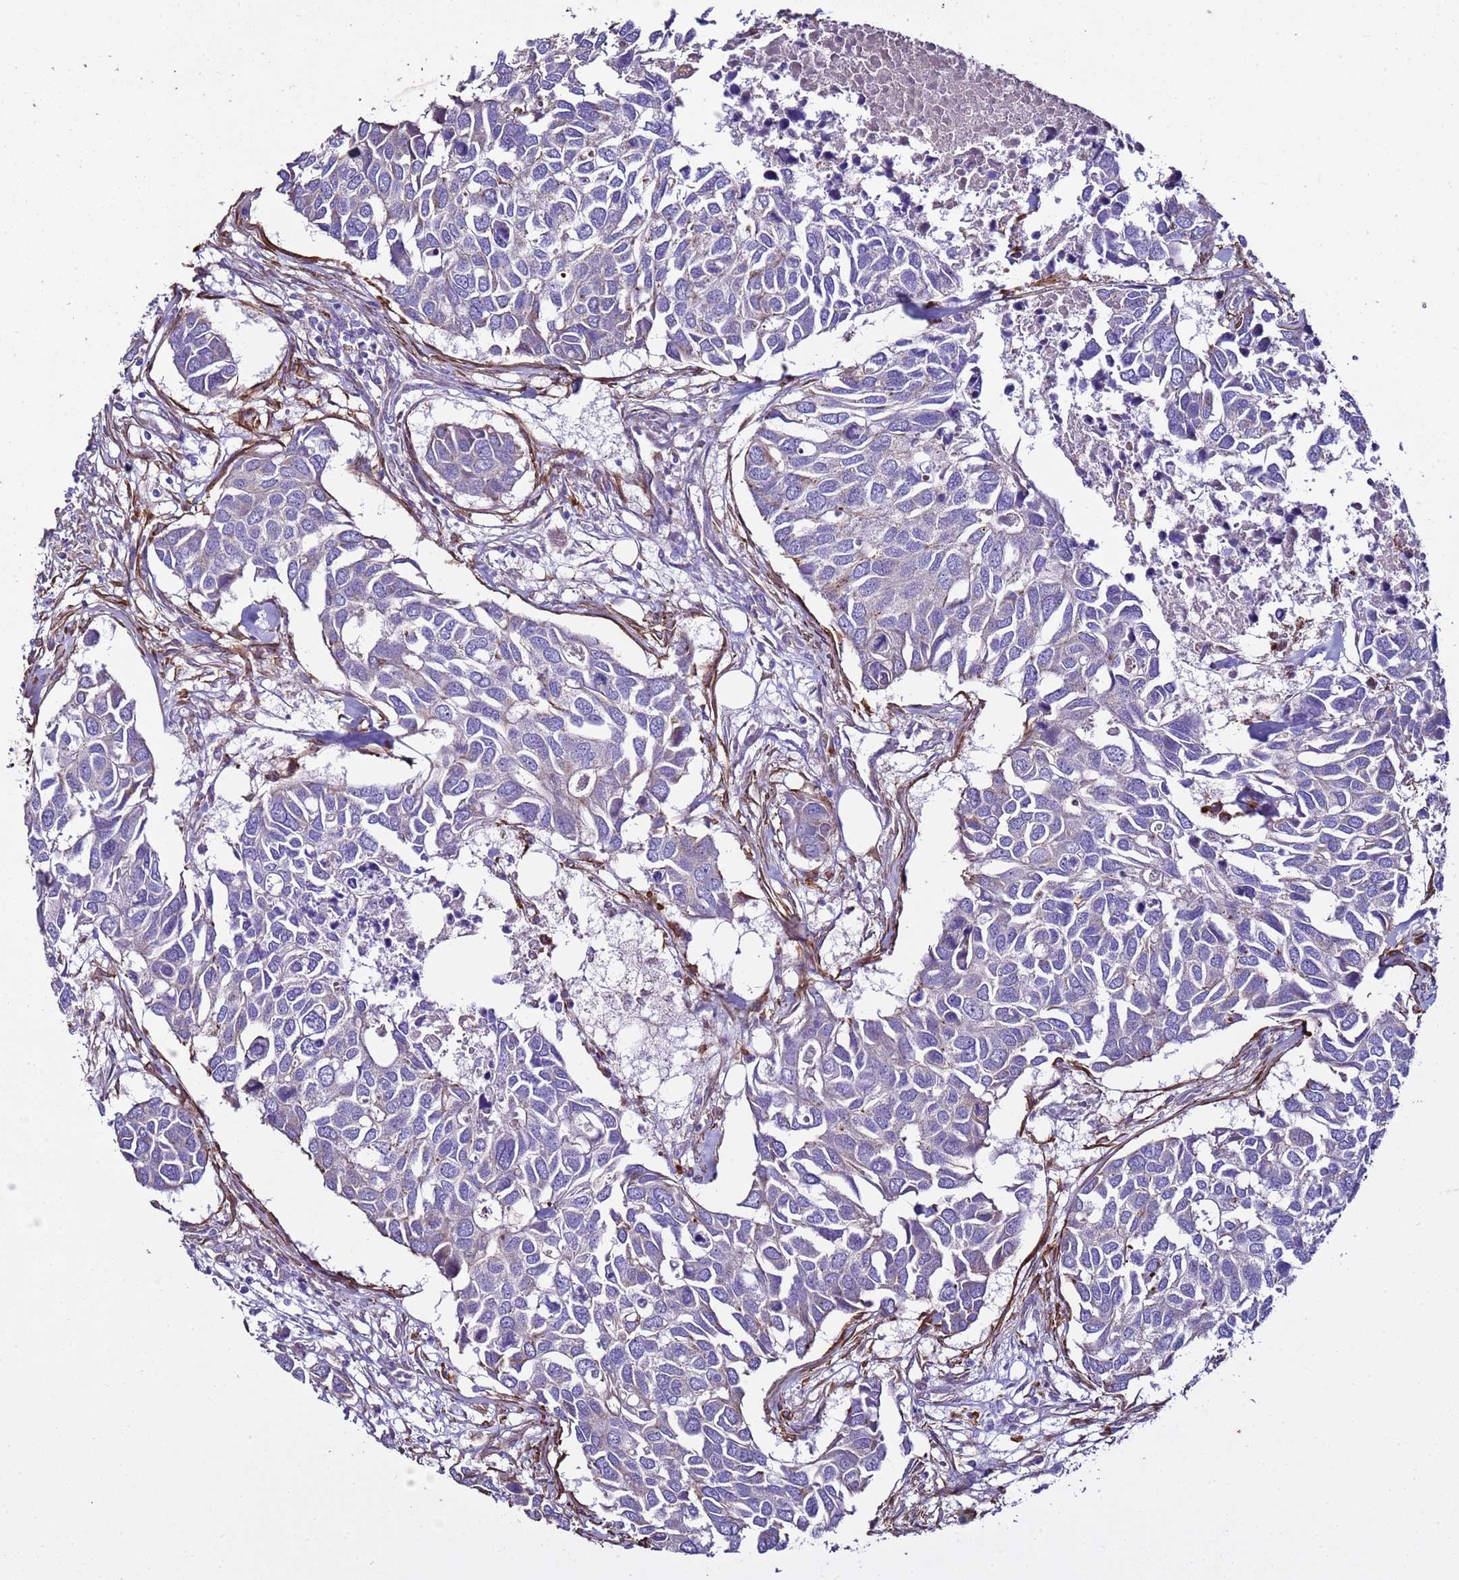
{"staining": {"intensity": "negative", "quantity": "none", "location": "none"}, "tissue": "breast cancer", "cell_type": "Tumor cells", "image_type": "cancer", "snomed": [{"axis": "morphology", "description": "Duct carcinoma"}, {"axis": "topography", "description": "Breast"}], "caption": "IHC micrograph of neoplastic tissue: human invasive ductal carcinoma (breast) stained with DAB (3,3'-diaminobenzidine) shows no significant protein staining in tumor cells. The staining was performed using DAB to visualize the protein expression in brown, while the nuclei were stained in blue with hematoxylin (Magnification: 20x).", "gene": "RABL2B", "patient": {"sex": "female", "age": 83}}